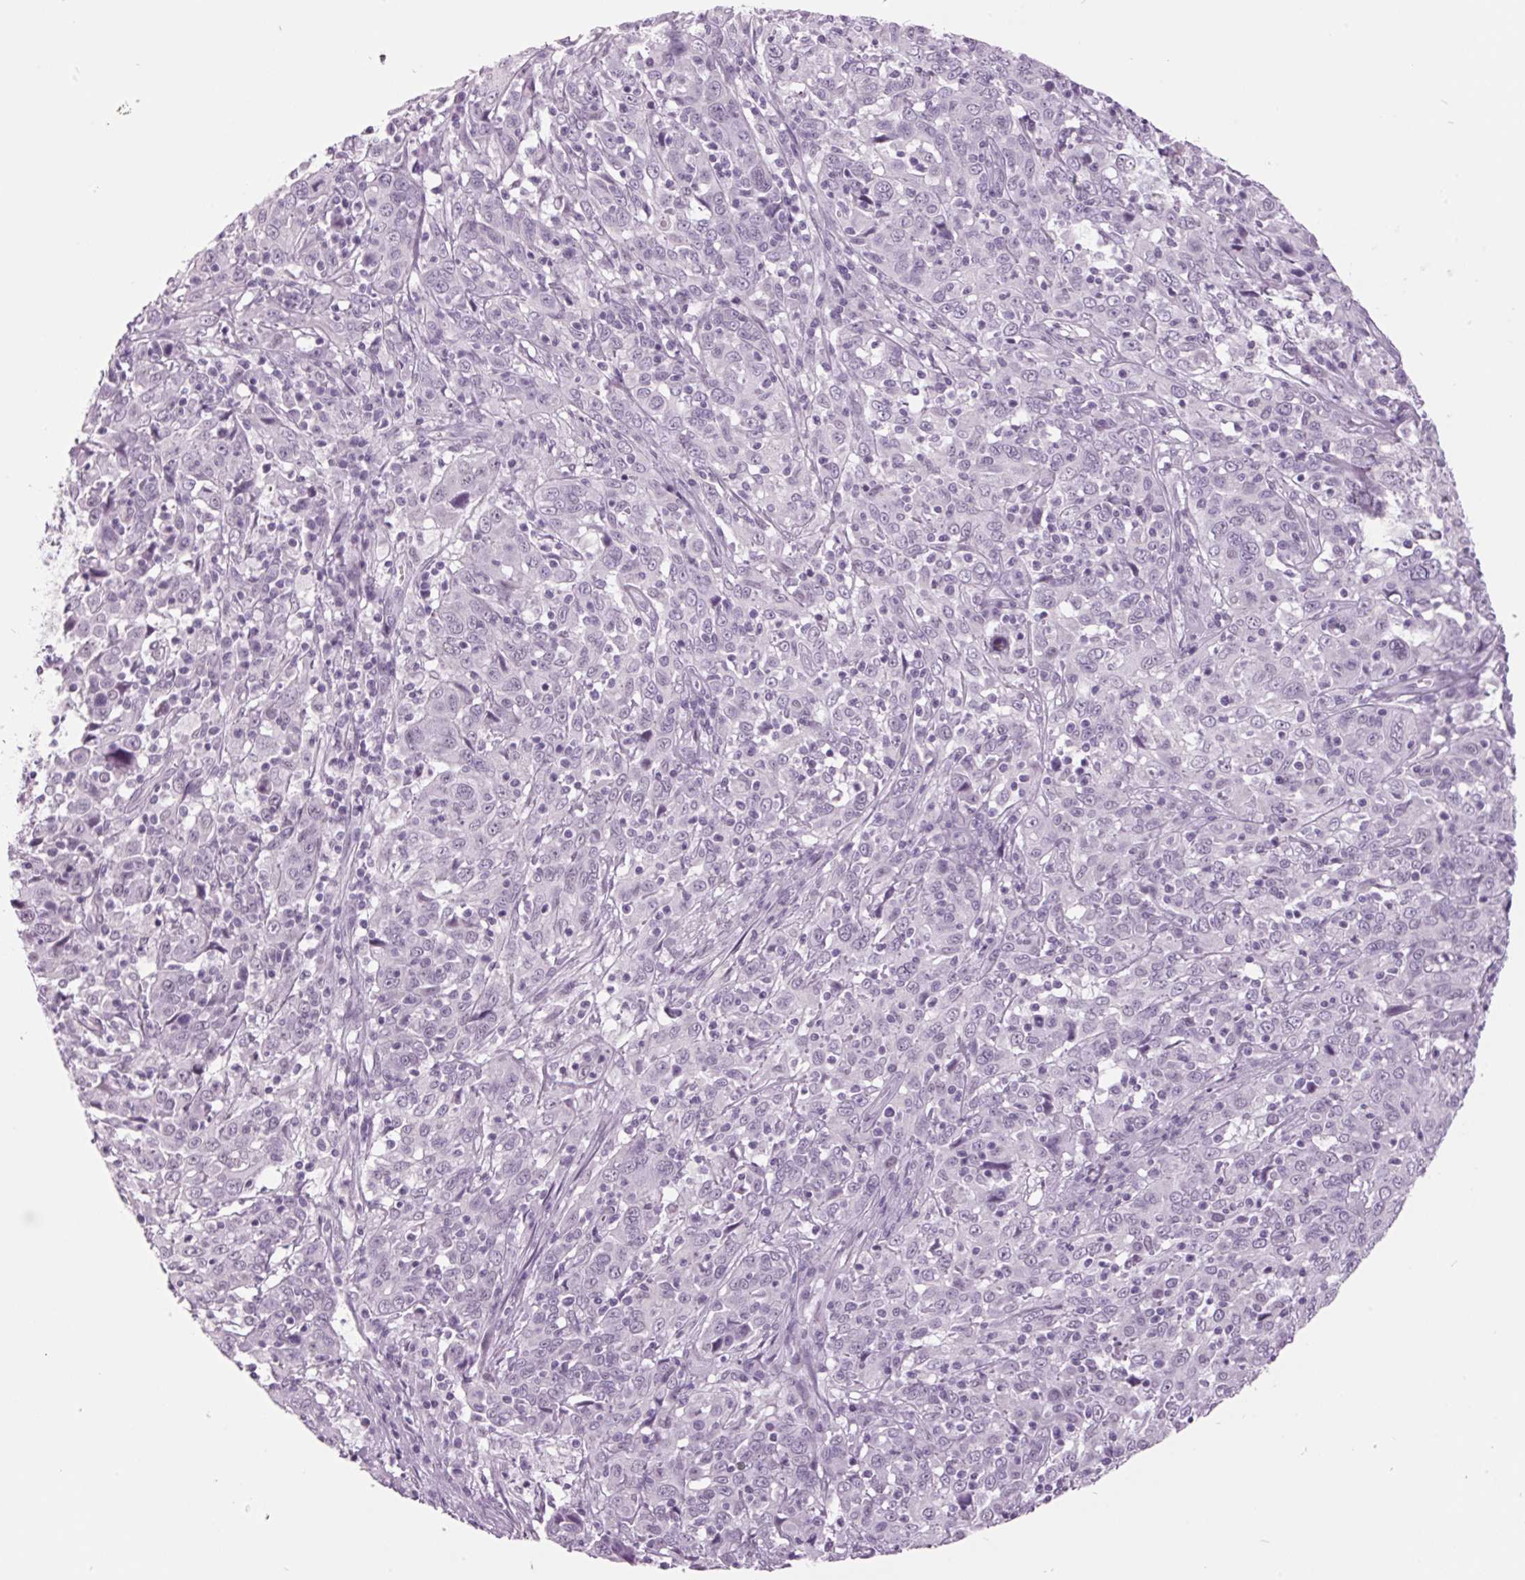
{"staining": {"intensity": "negative", "quantity": "none", "location": "none"}, "tissue": "cervical cancer", "cell_type": "Tumor cells", "image_type": "cancer", "snomed": [{"axis": "morphology", "description": "Squamous cell carcinoma, NOS"}, {"axis": "topography", "description": "Cervix"}], "caption": "Immunohistochemistry (IHC) histopathology image of cervical squamous cell carcinoma stained for a protein (brown), which exhibits no positivity in tumor cells. (Stains: DAB IHC with hematoxylin counter stain, Microscopy: brightfield microscopy at high magnification).", "gene": "ODAD2", "patient": {"sex": "female", "age": 46}}